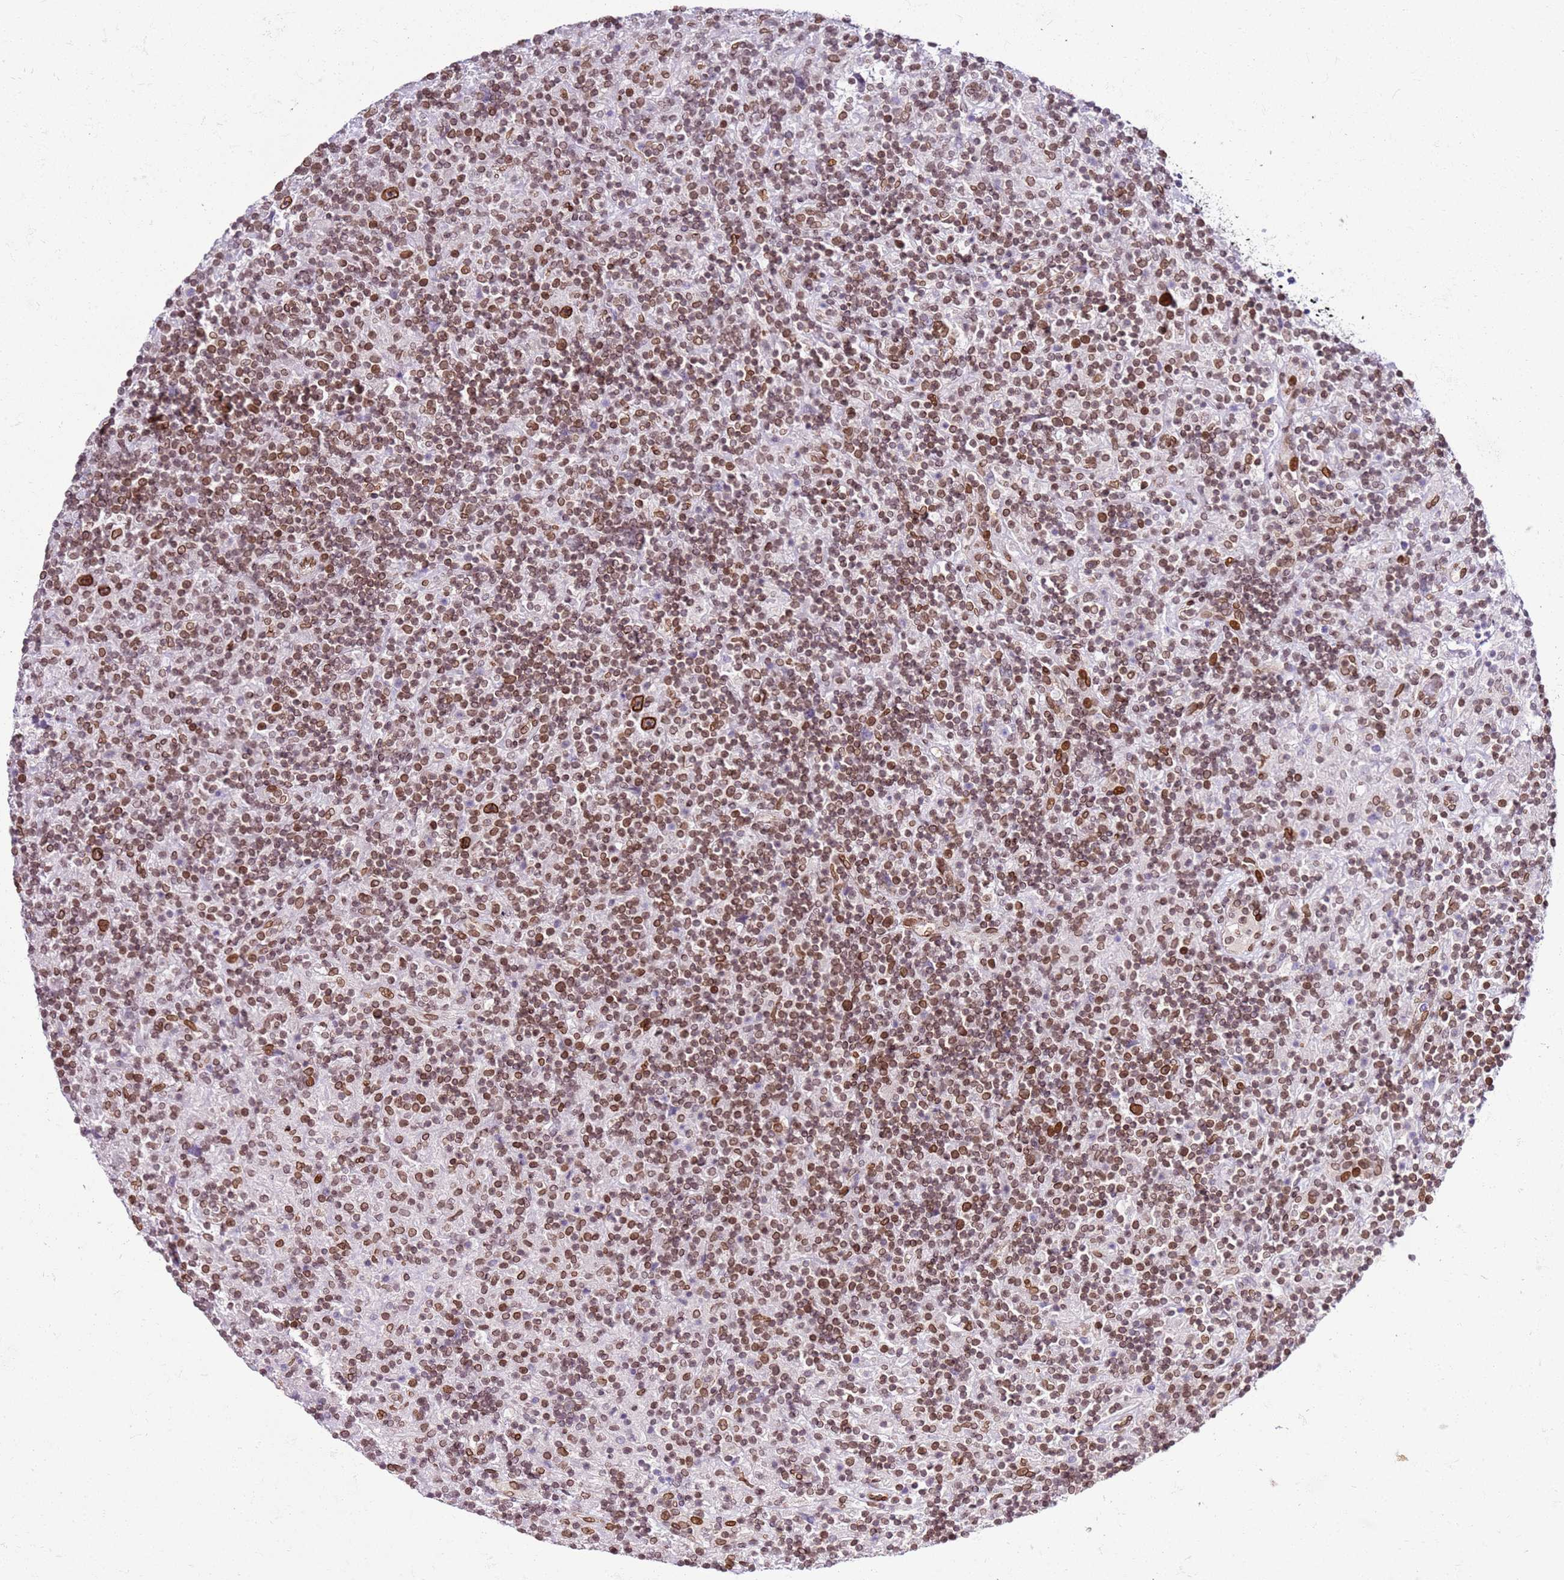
{"staining": {"intensity": "strong", "quantity": ">75%", "location": "cytoplasmic/membranous,nuclear"}, "tissue": "lymphoma", "cell_type": "Tumor cells", "image_type": "cancer", "snomed": [{"axis": "morphology", "description": "Hodgkin's disease, NOS"}, {"axis": "topography", "description": "Lymph node"}], "caption": "Protein analysis of Hodgkin's disease tissue exhibits strong cytoplasmic/membranous and nuclear staining in approximately >75% of tumor cells.", "gene": "POU6F1", "patient": {"sex": "male", "age": 70}}